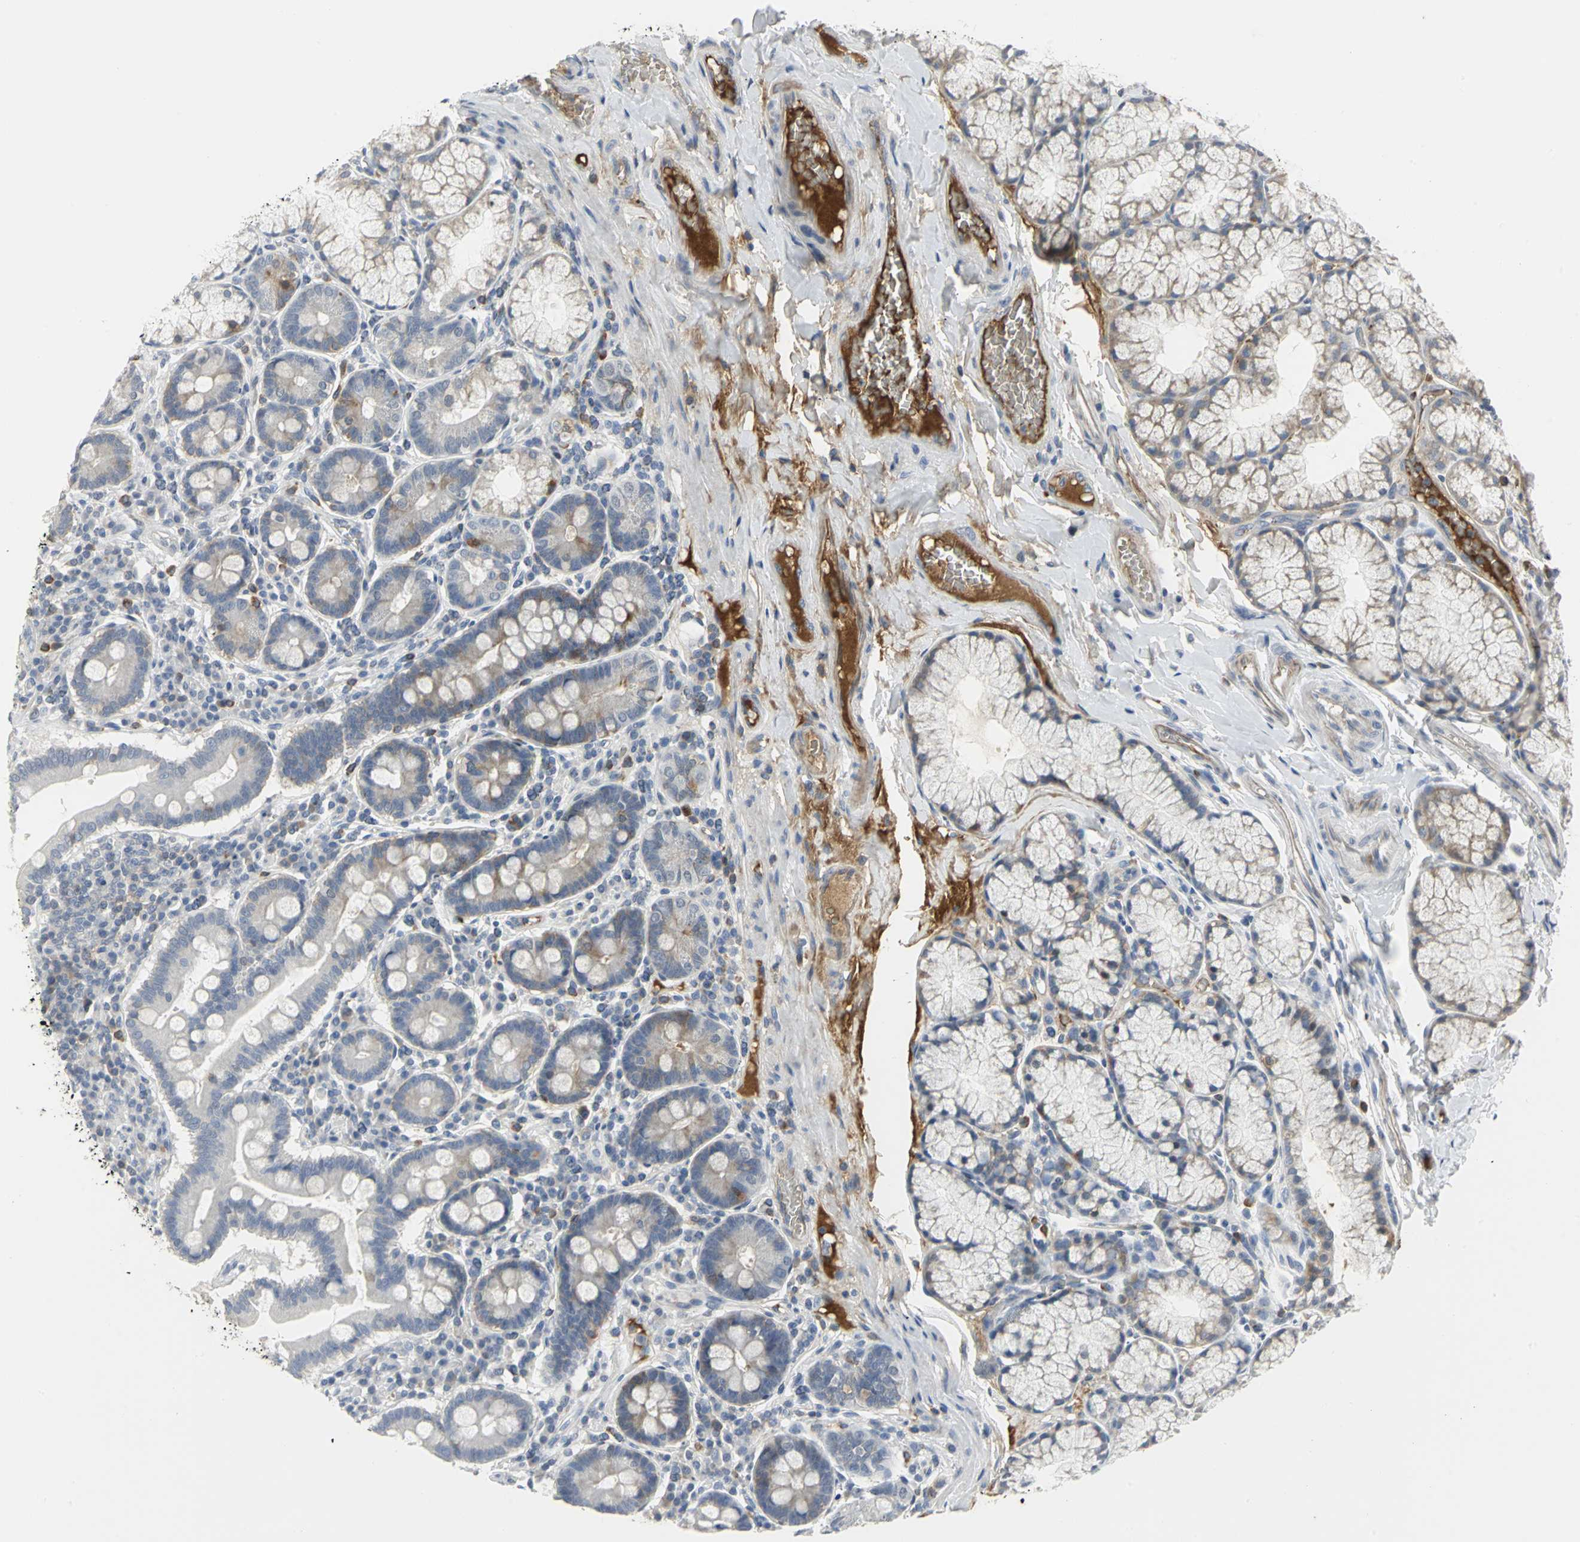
{"staining": {"intensity": "moderate", "quantity": "<25%", "location": "cytoplasmic/membranous"}, "tissue": "duodenum", "cell_type": "Glandular cells", "image_type": "normal", "snomed": [{"axis": "morphology", "description": "Normal tissue, NOS"}, {"axis": "topography", "description": "Duodenum"}], "caption": "High-power microscopy captured an immunohistochemistry image of normal duodenum, revealing moderate cytoplasmic/membranous staining in approximately <25% of glandular cells. (DAB IHC with brightfield microscopy, high magnification).", "gene": "ZIC1", "patient": {"sex": "male", "age": 50}}